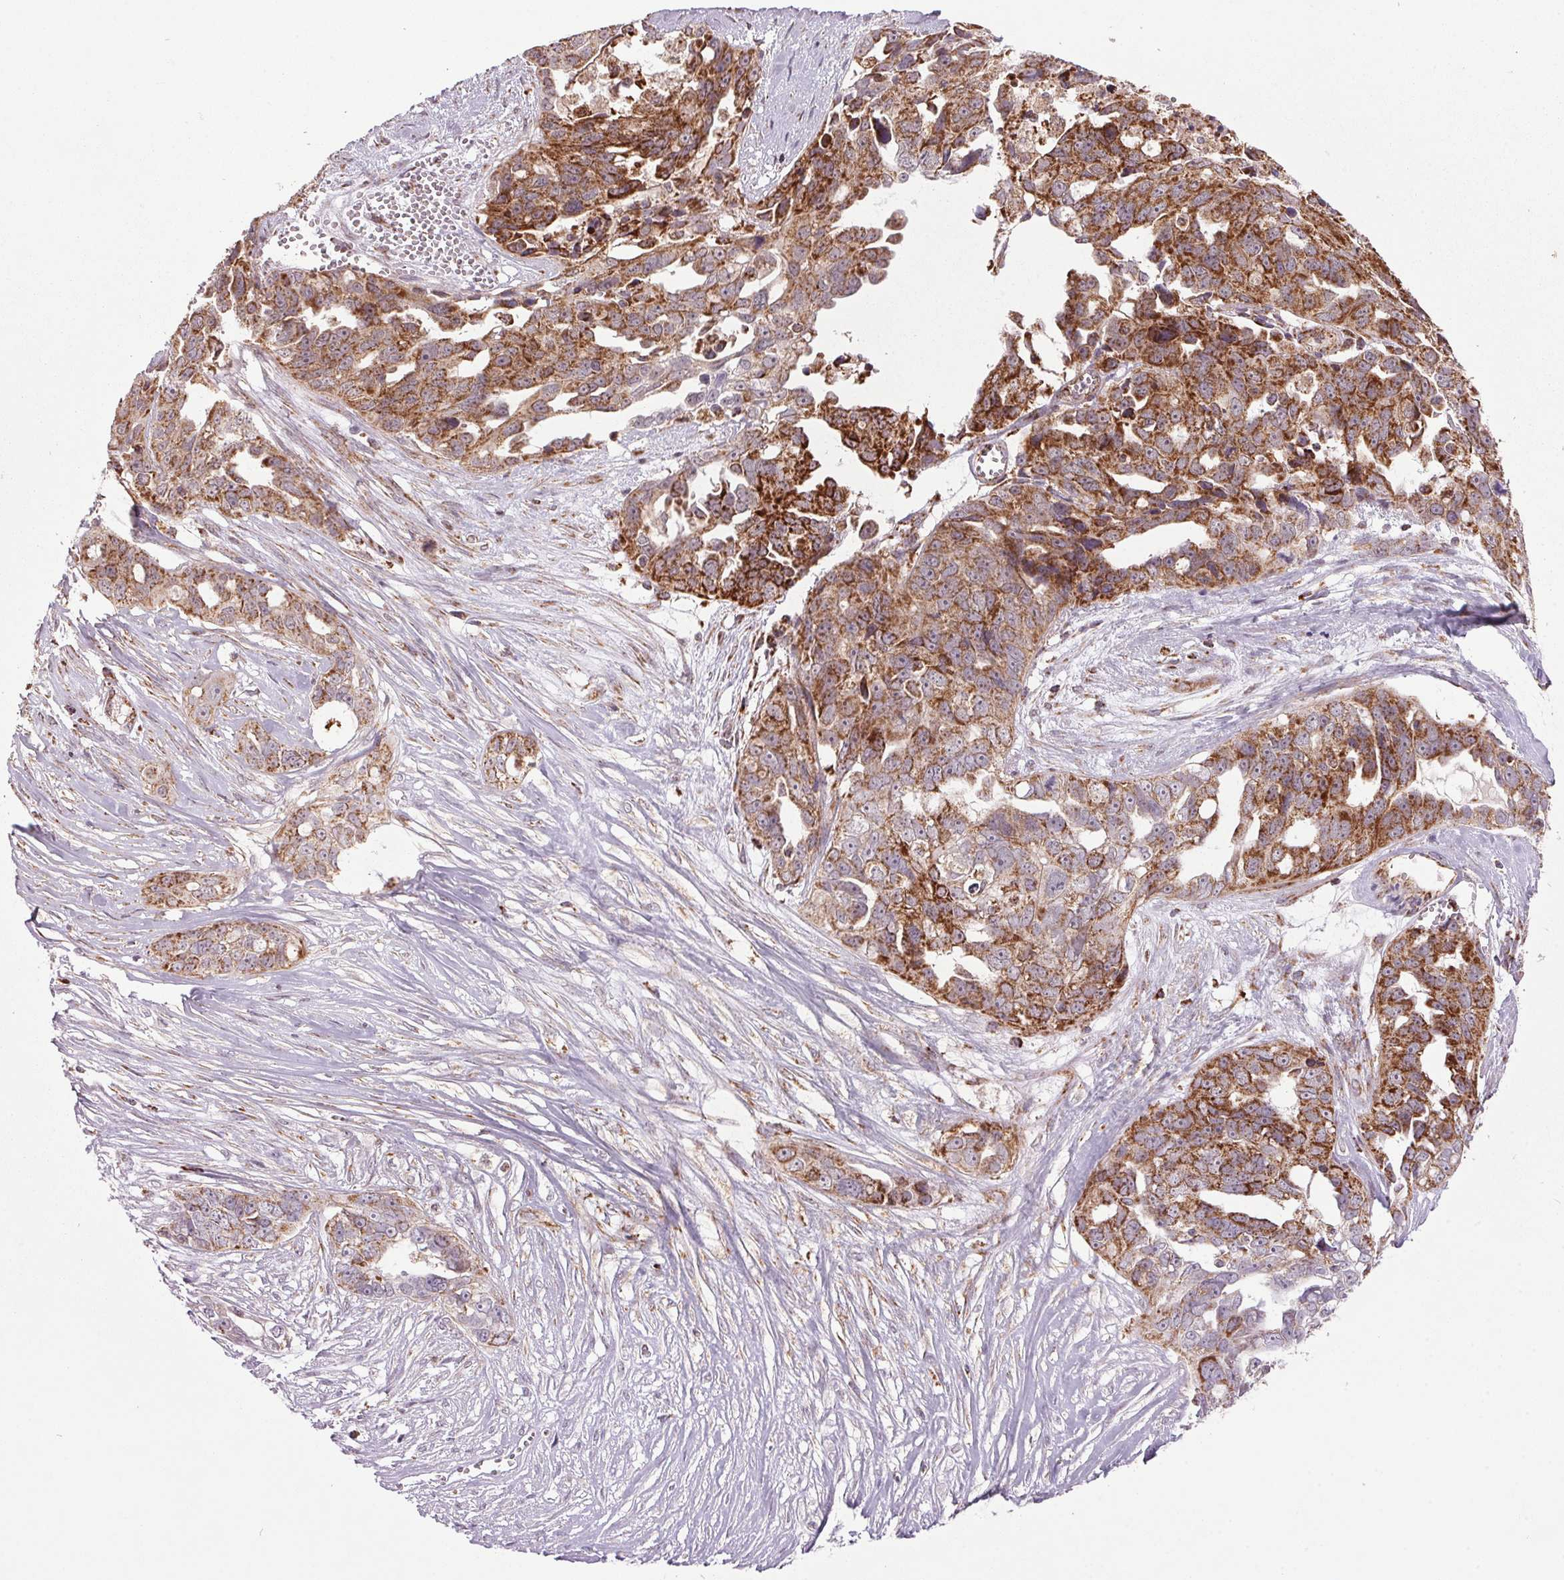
{"staining": {"intensity": "moderate", "quantity": ">75%", "location": "cytoplasmic/membranous"}, "tissue": "ovarian cancer", "cell_type": "Tumor cells", "image_type": "cancer", "snomed": [{"axis": "morphology", "description": "Carcinoma, endometroid"}, {"axis": "topography", "description": "Ovary"}], "caption": "Immunohistochemistry of human endometroid carcinoma (ovarian) shows medium levels of moderate cytoplasmic/membranous expression in approximately >75% of tumor cells.", "gene": "NDUFS6", "patient": {"sex": "female", "age": 70}}